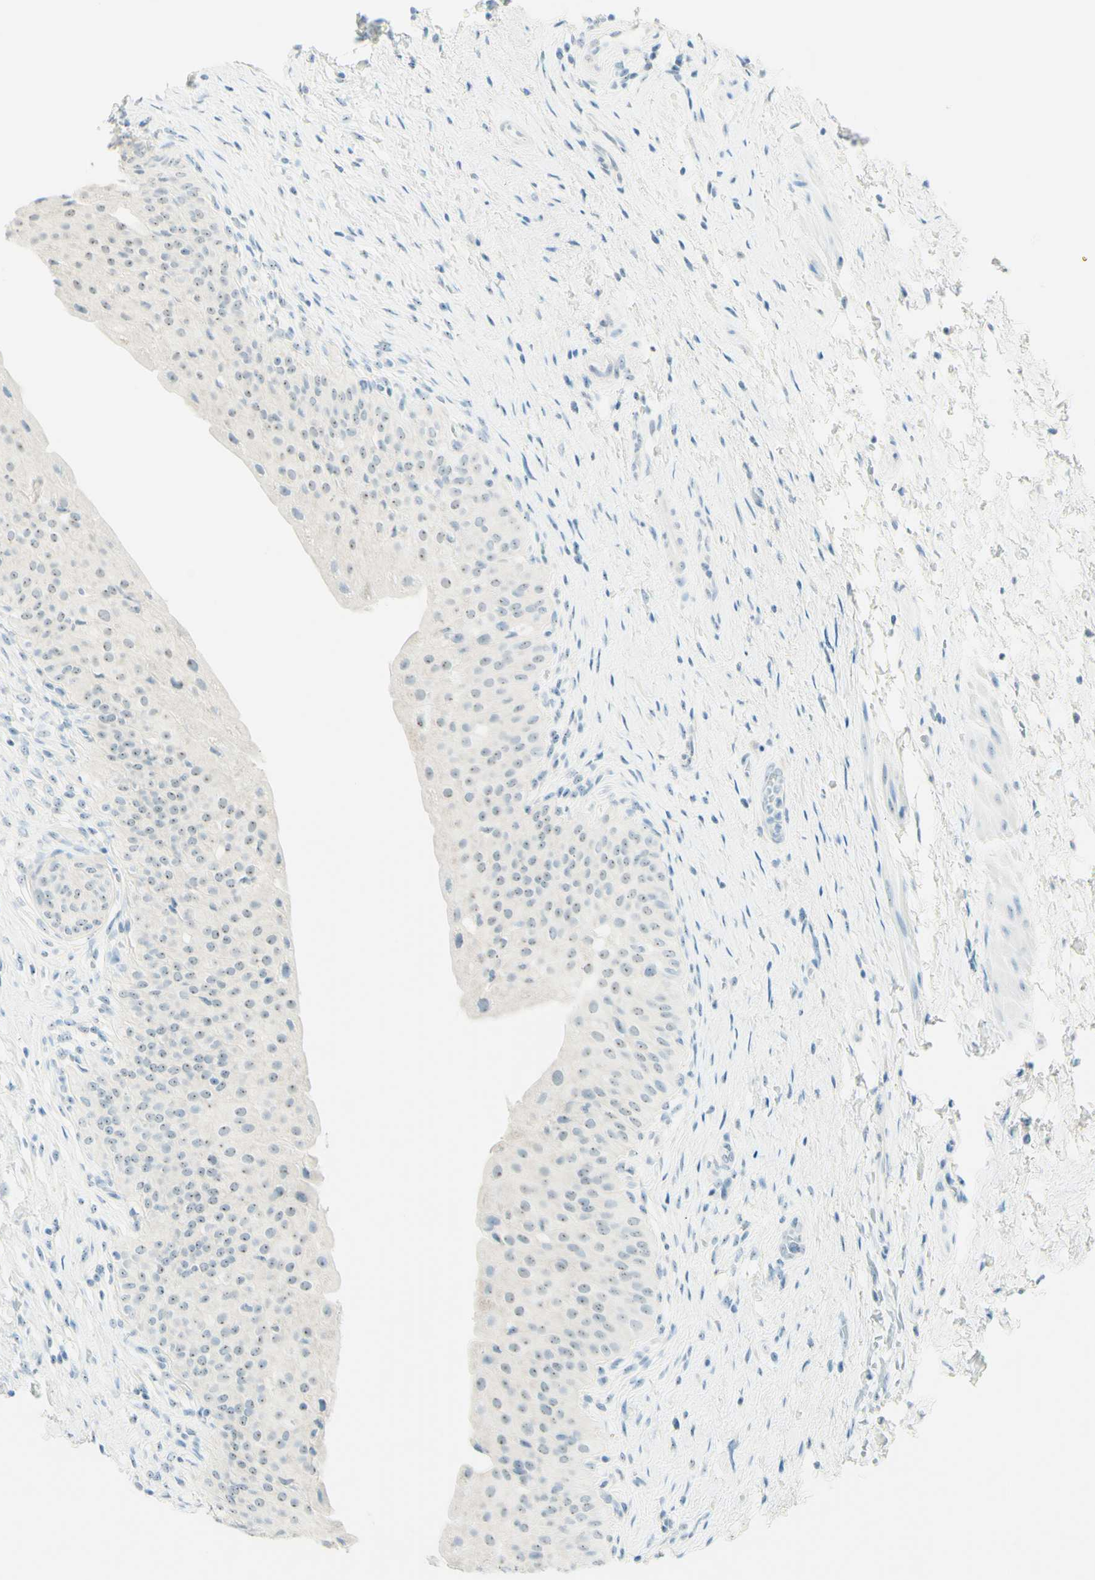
{"staining": {"intensity": "weak", "quantity": ">75%", "location": "nuclear"}, "tissue": "urinary bladder", "cell_type": "Urothelial cells", "image_type": "normal", "snomed": [{"axis": "morphology", "description": "Normal tissue, NOS"}, {"axis": "morphology", "description": "Urothelial carcinoma, High grade"}, {"axis": "topography", "description": "Urinary bladder"}], "caption": "This is an image of IHC staining of normal urinary bladder, which shows weak positivity in the nuclear of urothelial cells.", "gene": "FMR1NB", "patient": {"sex": "male", "age": 46}}